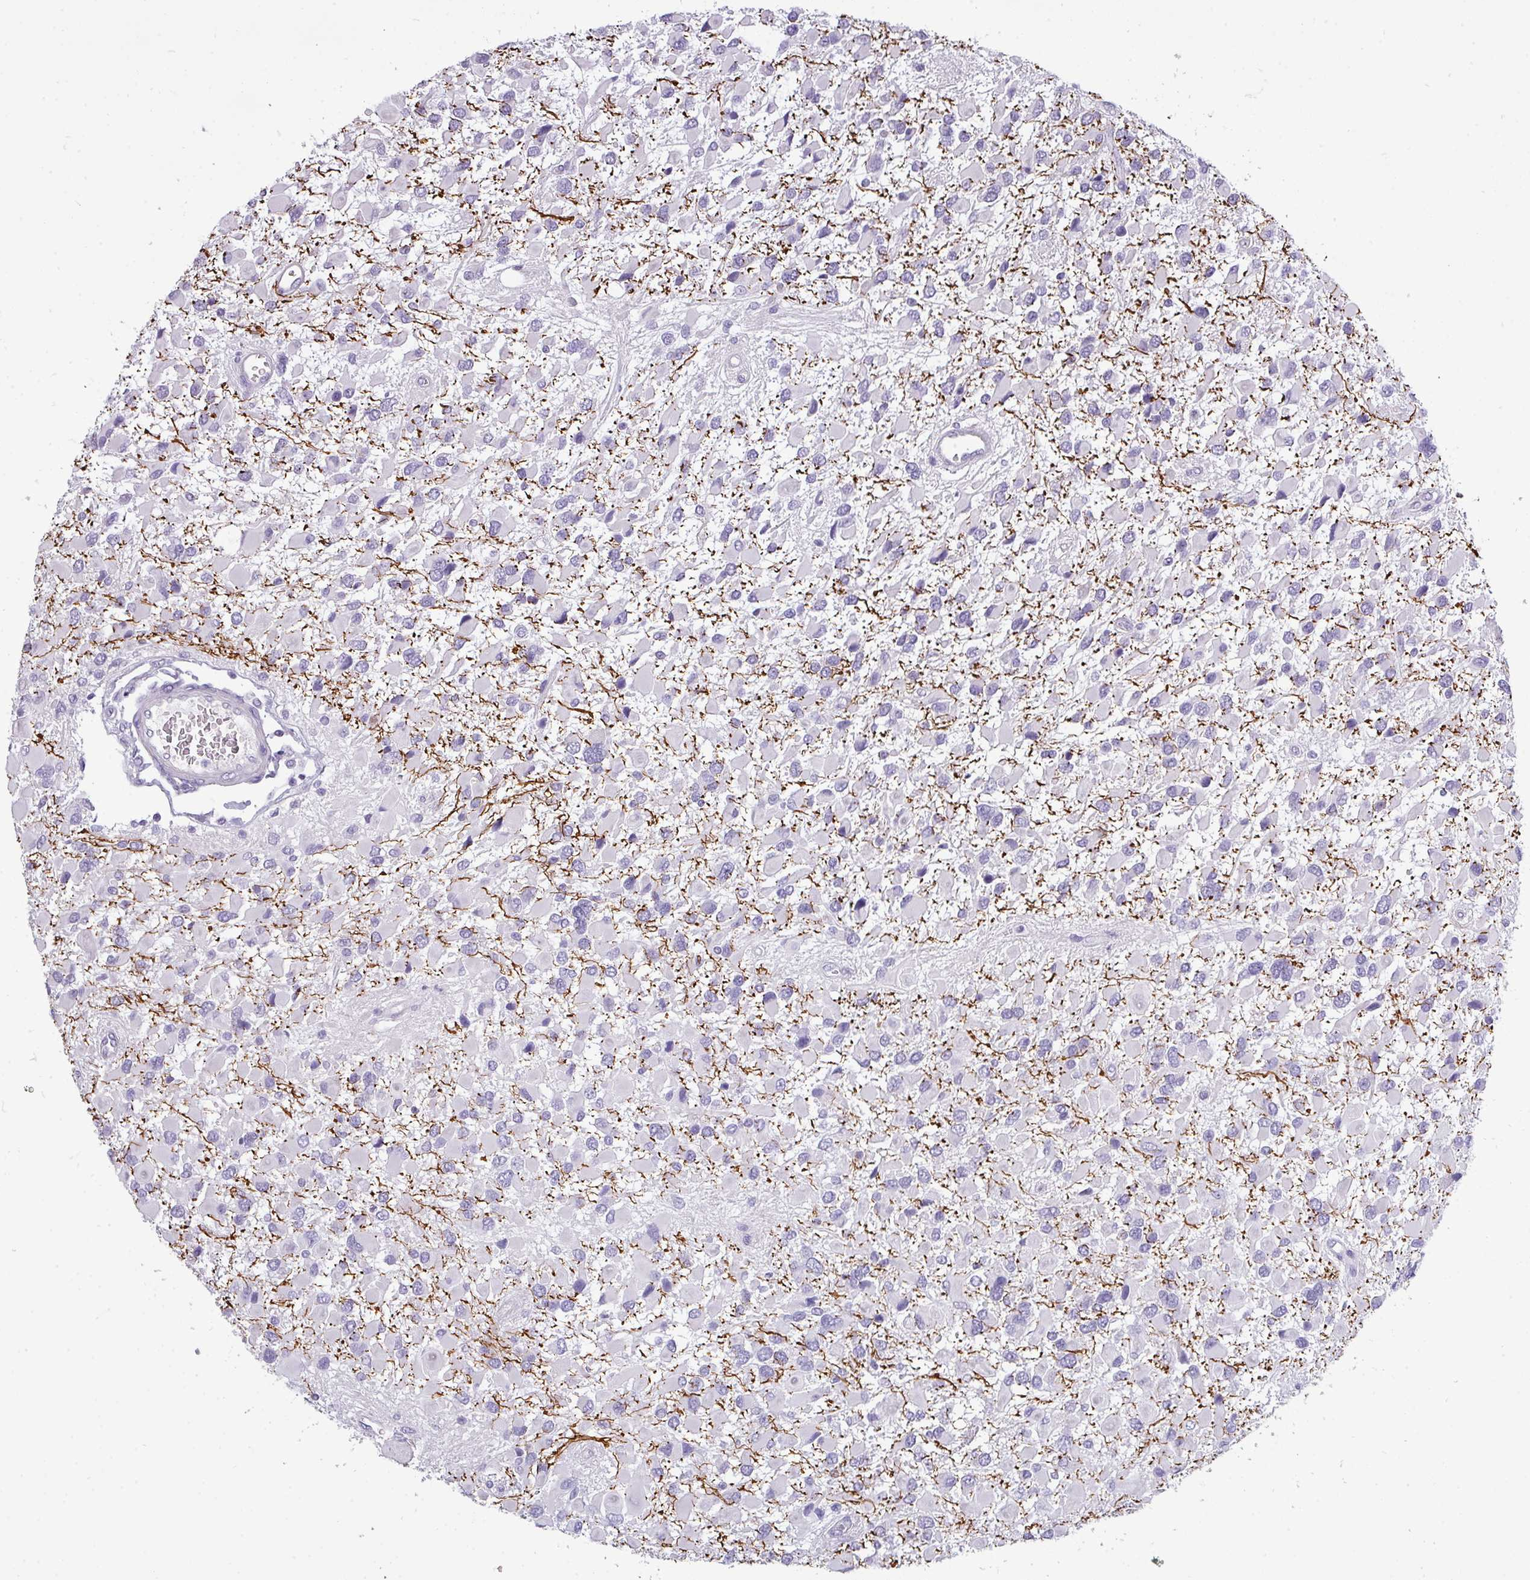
{"staining": {"intensity": "negative", "quantity": "none", "location": "none"}, "tissue": "glioma", "cell_type": "Tumor cells", "image_type": "cancer", "snomed": [{"axis": "morphology", "description": "Glioma, malignant, High grade"}, {"axis": "topography", "description": "Brain"}], "caption": "Immunohistochemistry (IHC) image of human malignant glioma (high-grade) stained for a protein (brown), which demonstrates no staining in tumor cells.", "gene": "DNAAF9", "patient": {"sex": "male", "age": 53}}